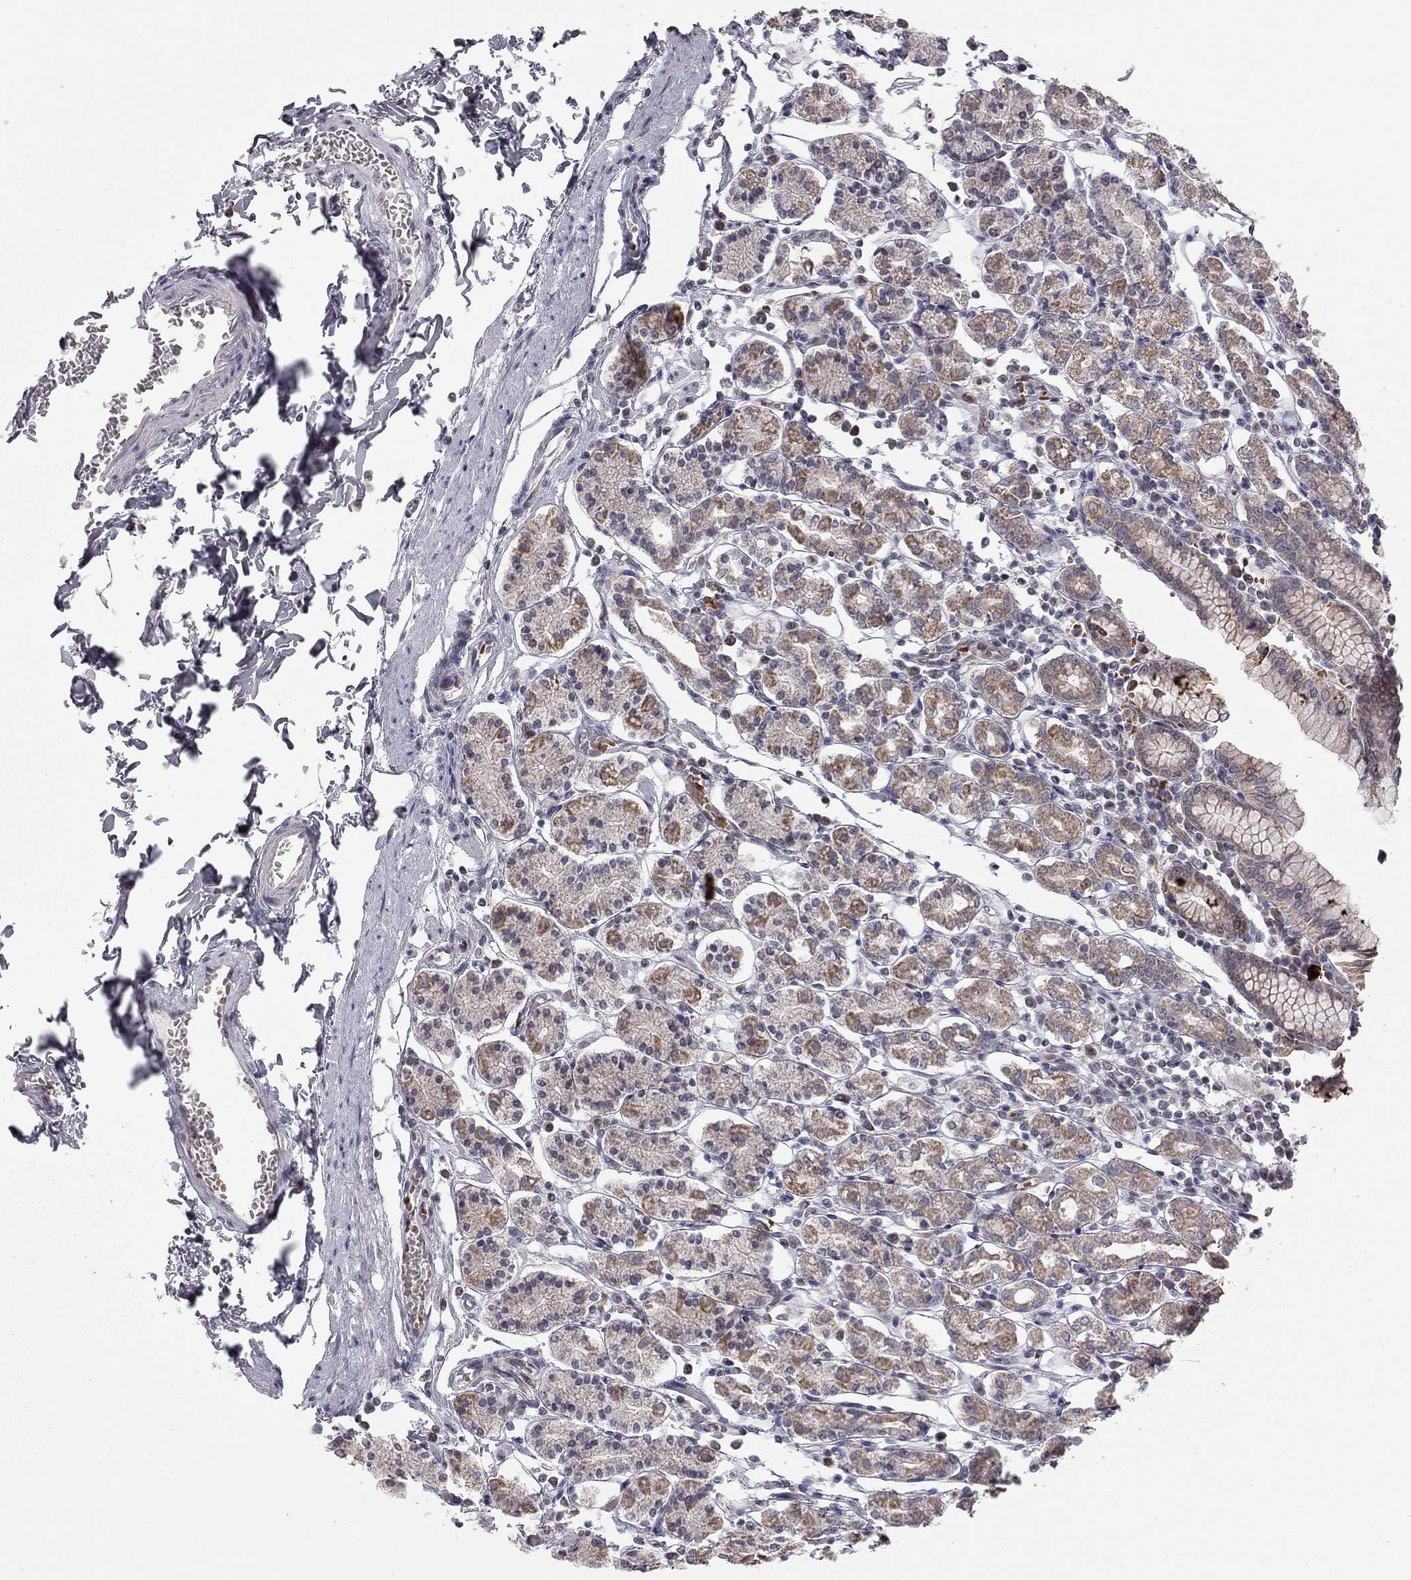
{"staining": {"intensity": "moderate", "quantity": "<25%", "location": "cytoplasmic/membranous"}, "tissue": "stomach", "cell_type": "Glandular cells", "image_type": "normal", "snomed": [{"axis": "morphology", "description": "Normal tissue, NOS"}, {"axis": "topography", "description": "Stomach, upper"}, {"axis": "topography", "description": "Stomach"}], "caption": "Stomach was stained to show a protein in brown. There is low levels of moderate cytoplasmic/membranous staining in approximately <25% of glandular cells. Ihc stains the protein in brown and the nuclei are stained blue.", "gene": "MC3R", "patient": {"sex": "male", "age": 62}}